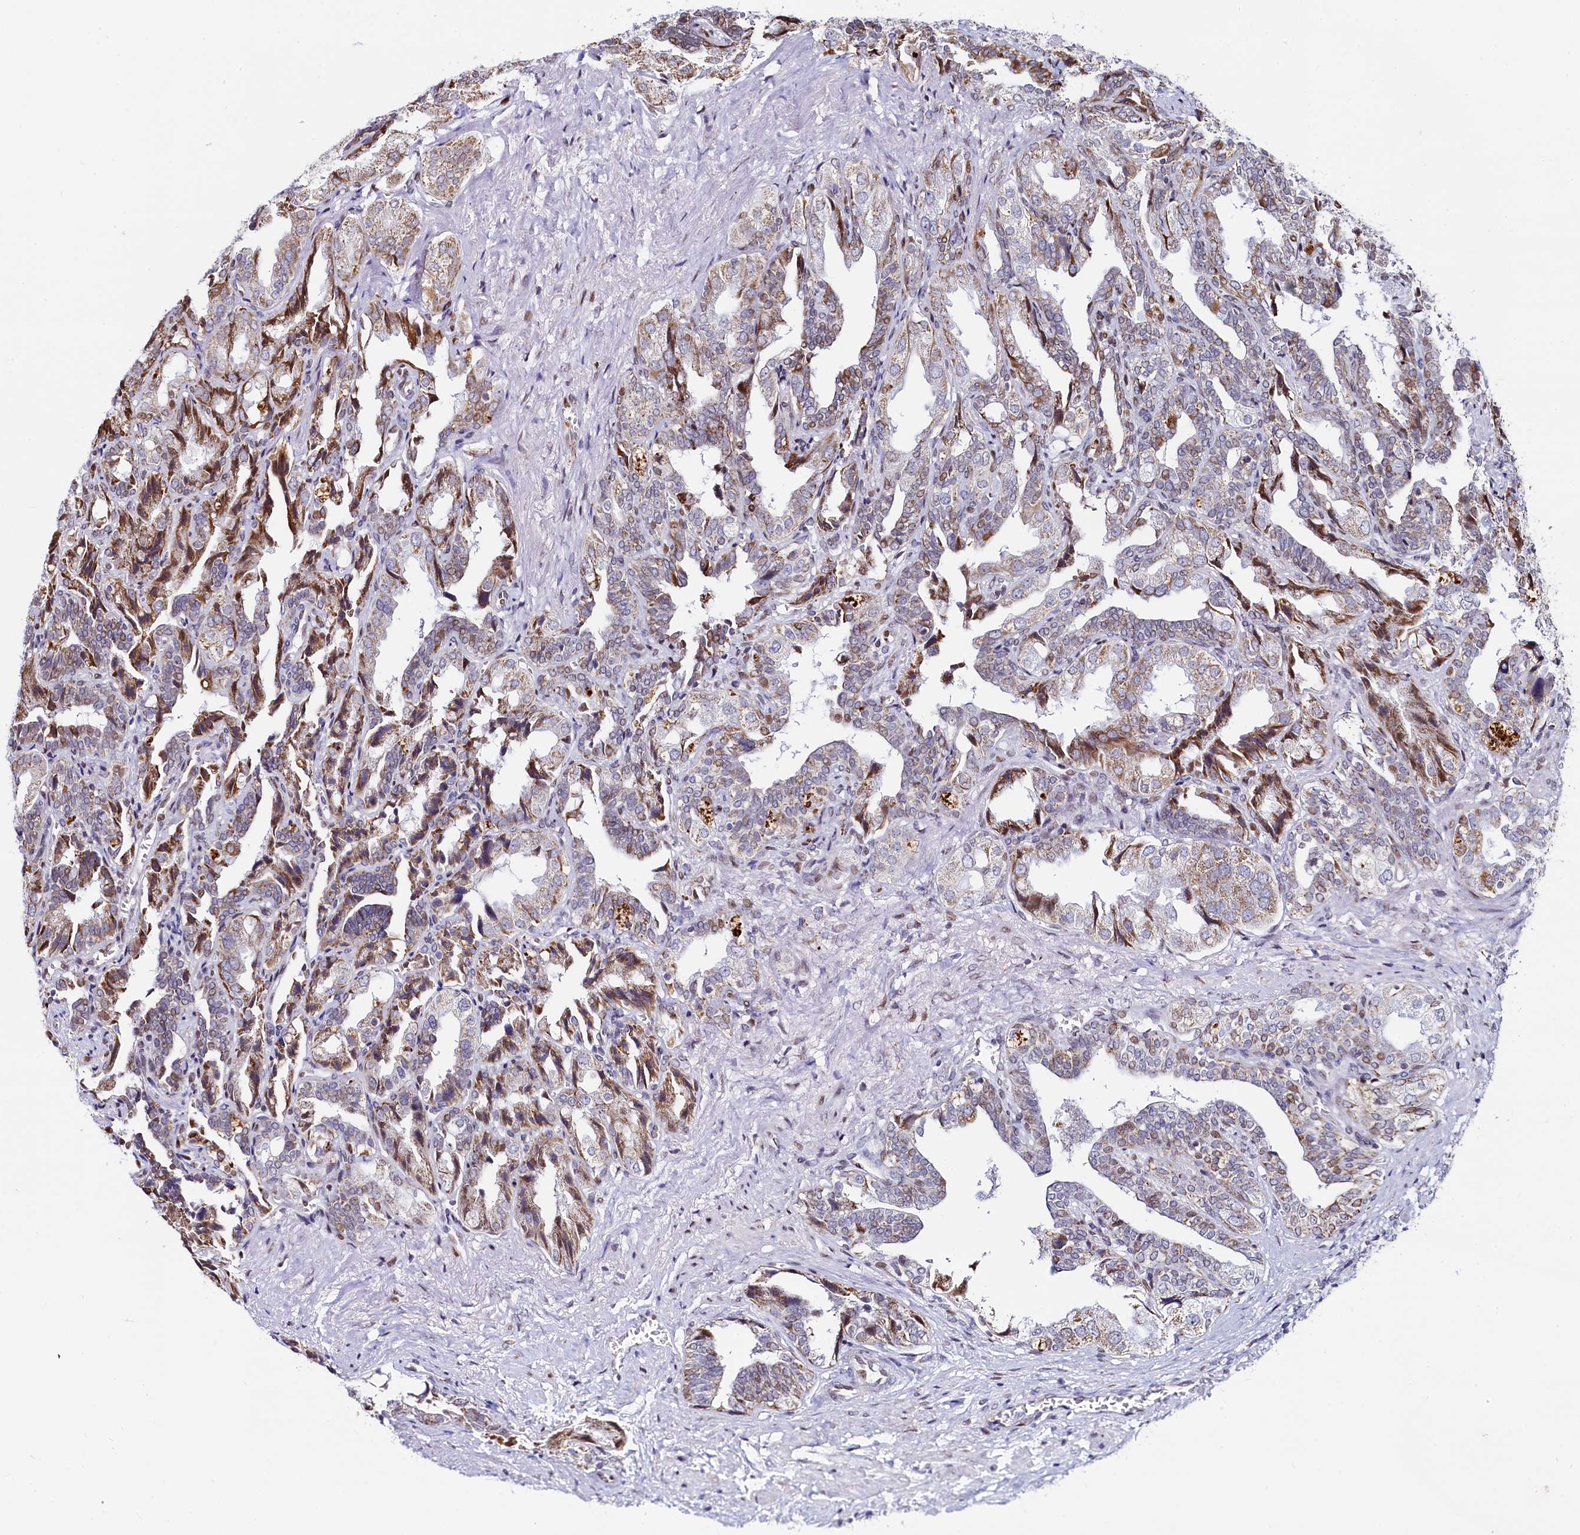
{"staining": {"intensity": "moderate", "quantity": "25%-75%", "location": "cytoplasmic/membranous"}, "tissue": "seminal vesicle", "cell_type": "Glandular cells", "image_type": "normal", "snomed": [{"axis": "morphology", "description": "Normal tissue, NOS"}, {"axis": "topography", "description": "Seminal veicle"}], "caption": "A photomicrograph of seminal vesicle stained for a protein displays moderate cytoplasmic/membranous brown staining in glandular cells. The staining was performed using DAB (3,3'-diaminobenzidine) to visualize the protein expression in brown, while the nuclei were stained in blue with hematoxylin (Magnification: 20x).", "gene": "HDGFL3", "patient": {"sex": "male", "age": 63}}